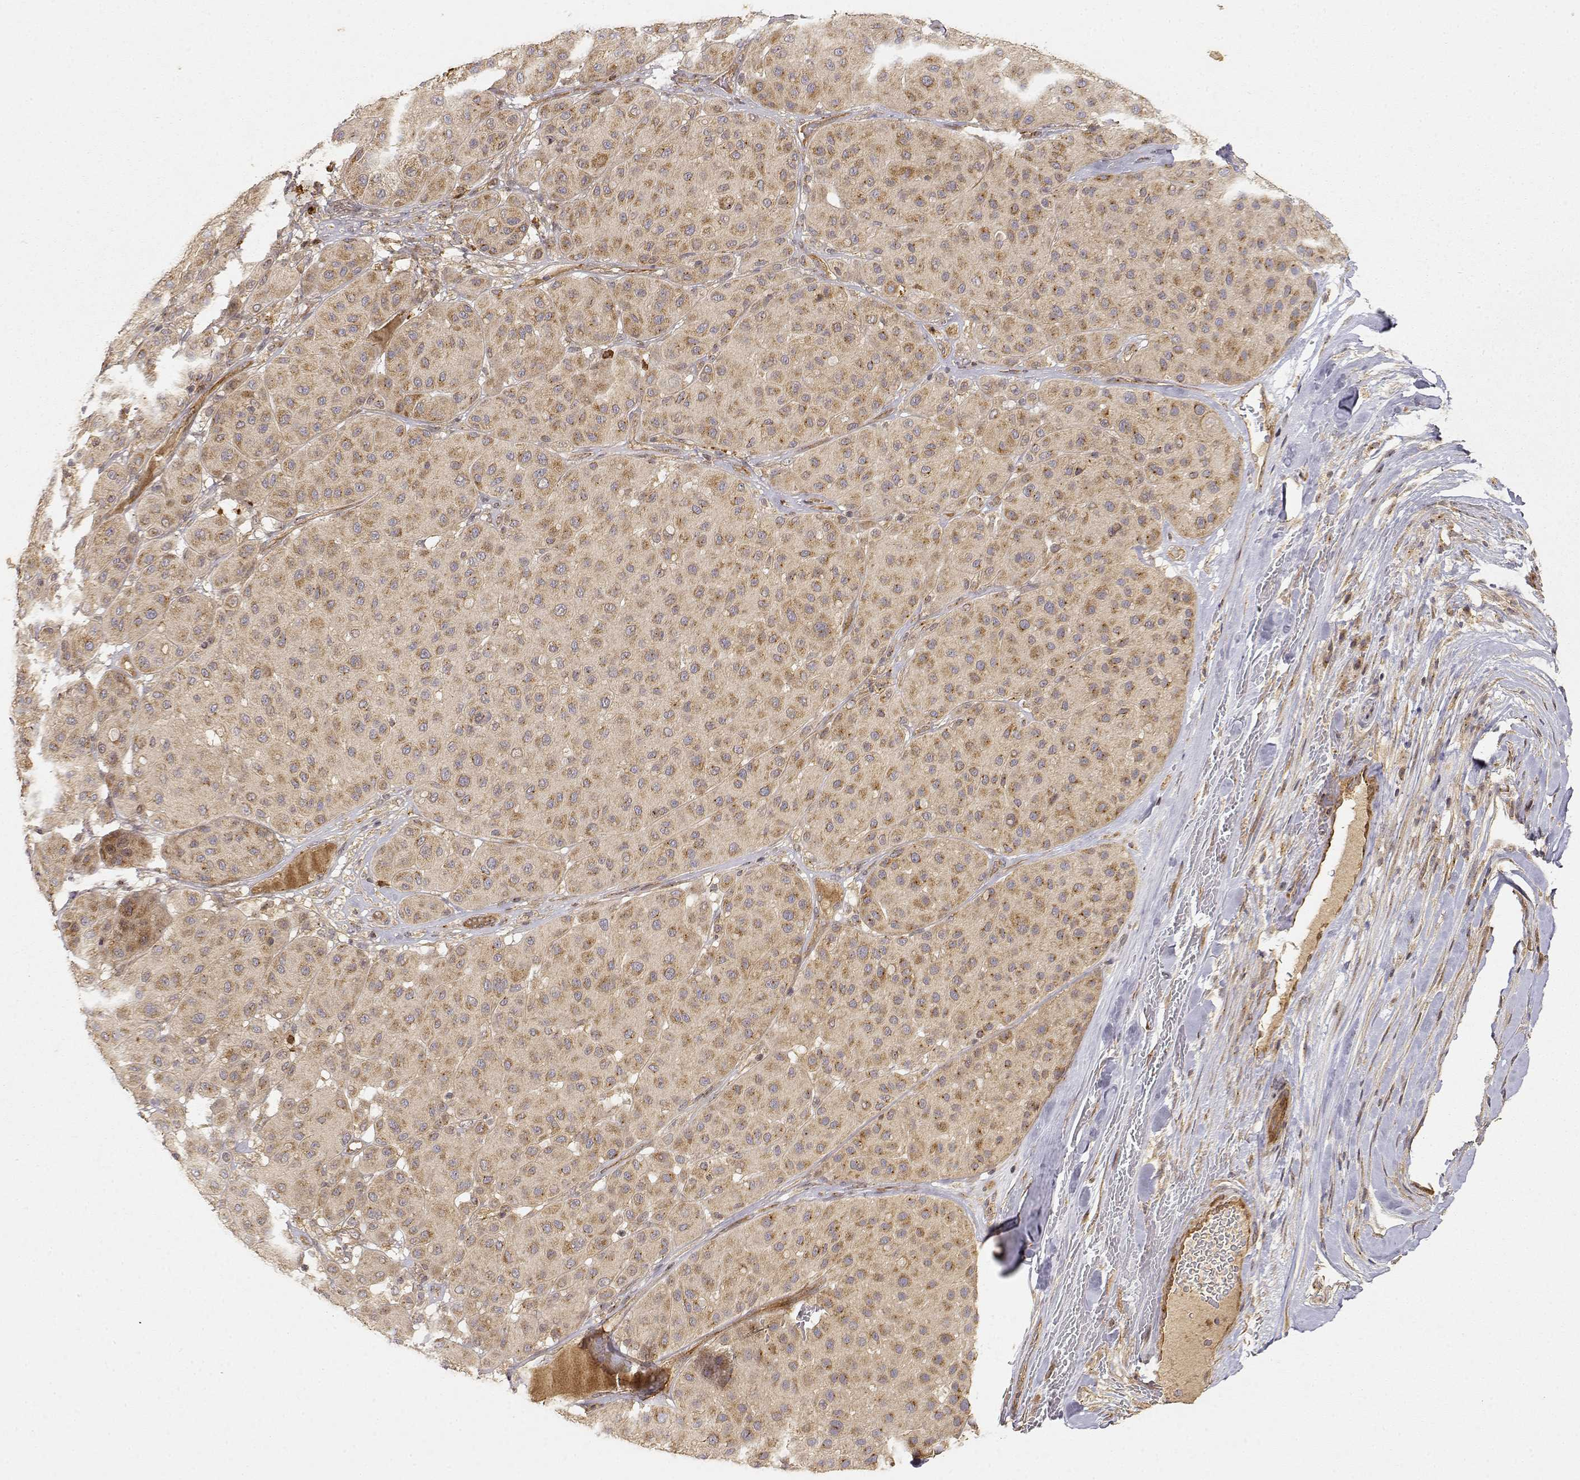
{"staining": {"intensity": "moderate", "quantity": ">75%", "location": "cytoplasmic/membranous"}, "tissue": "melanoma", "cell_type": "Tumor cells", "image_type": "cancer", "snomed": [{"axis": "morphology", "description": "Malignant melanoma, Metastatic site"}, {"axis": "topography", "description": "Smooth muscle"}], "caption": "Immunohistochemical staining of malignant melanoma (metastatic site) reveals medium levels of moderate cytoplasmic/membranous staining in about >75% of tumor cells.", "gene": "CDK5RAP2", "patient": {"sex": "male", "age": 41}}